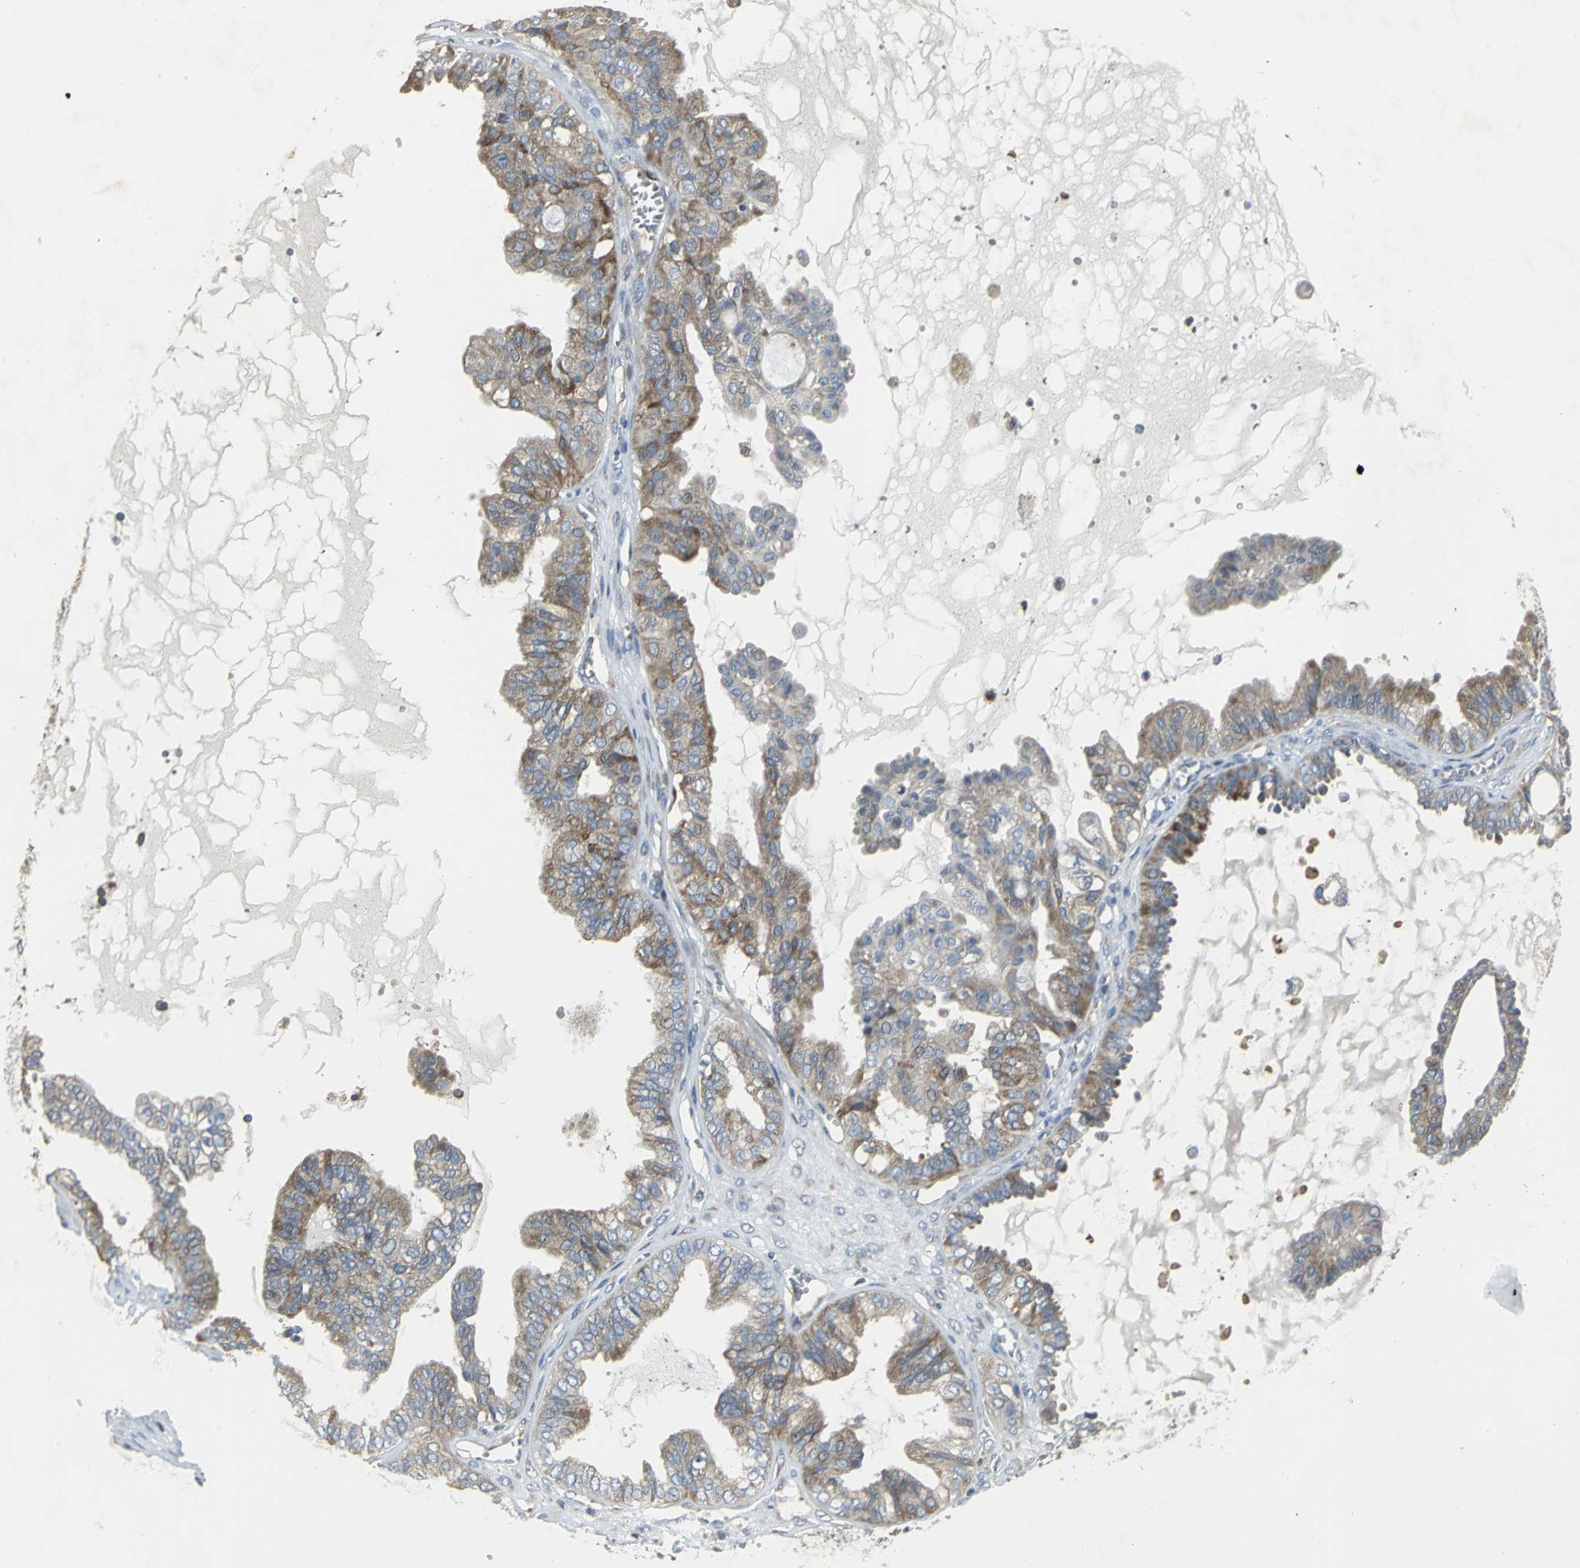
{"staining": {"intensity": "moderate", "quantity": ">75%", "location": "cytoplasmic/membranous"}, "tissue": "ovarian cancer", "cell_type": "Tumor cells", "image_type": "cancer", "snomed": [{"axis": "morphology", "description": "Carcinoma, NOS"}, {"axis": "morphology", "description": "Carcinoma, endometroid"}, {"axis": "topography", "description": "Ovary"}], "caption": "Moderate cytoplasmic/membranous protein staining is identified in about >75% of tumor cells in ovarian carcinoma.", "gene": "EIF5A", "patient": {"sex": "female", "age": 50}}